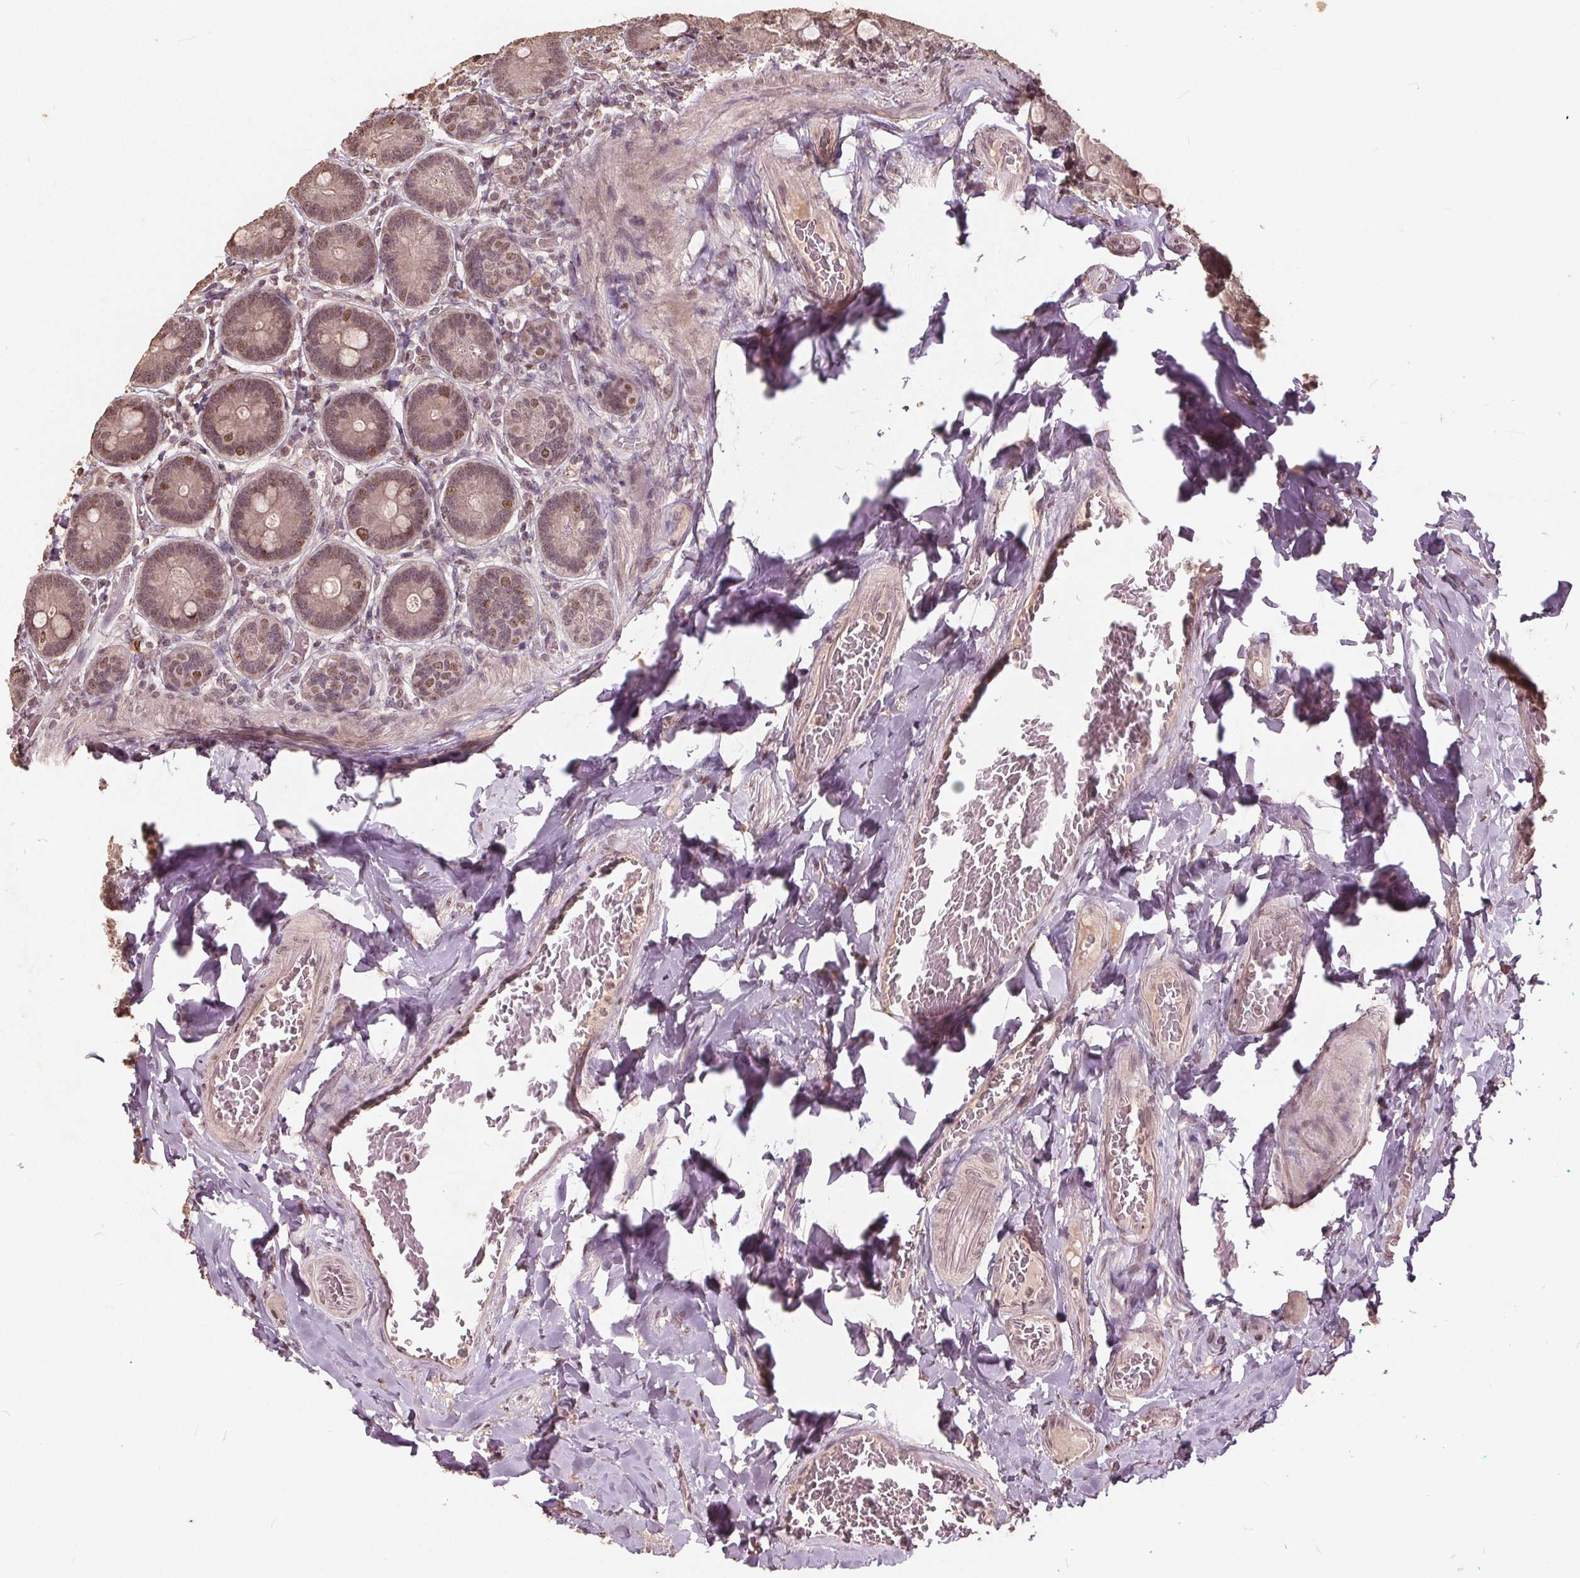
{"staining": {"intensity": "moderate", "quantity": ">75%", "location": "nuclear"}, "tissue": "duodenum", "cell_type": "Glandular cells", "image_type": "normal", "snomed": [{"axis": "morphology", "description": "Normal tissue, NOS"}, {"axis": "topography", "description": "Duodenum"}], "caption": "Brown immunohistochemical staining in unremarkable human duodenum shows moderate nuclear expression in about >75% of glandular cells. The protein of interest is stained brown, and the nuclei are stained in blue (DAB IHC with brightfield microscopy, high magnification).", "gene": "DNMT3B", "patient": {"sex": "female", "age": 62}}